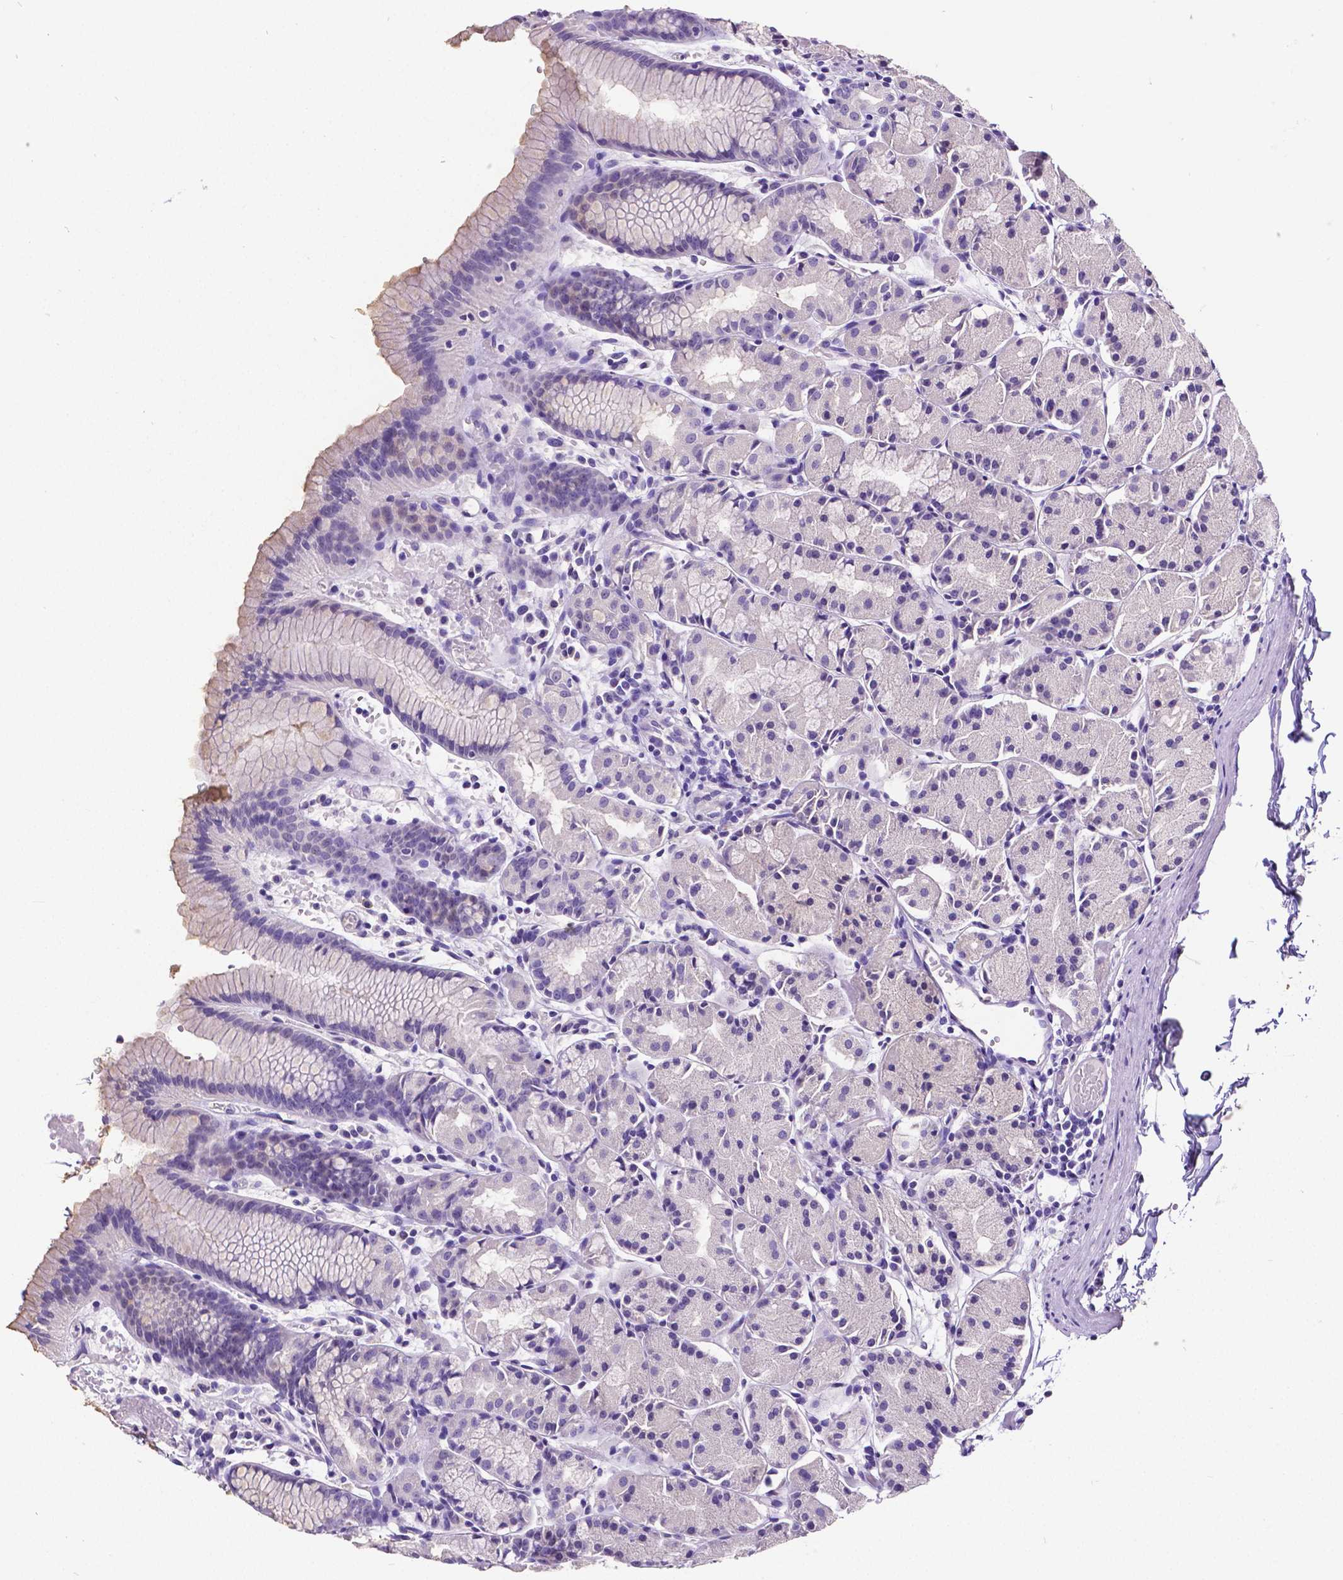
{"staining": {"intensity": "negative", "quantity": "none", "location": "none"}, "tissue": "stomach", "cell_type": "Glandular cells", "image_type": "normal", "snomed": [{"axis": "morphology", "description": "Normal tissue, NOS"}, {"axis": "topography", "description": "Stomach, upper"}], "caption": "High power microscopy micrograph of an IHC photomicrograph of benign stomach, revealing no significant positivity in glandular cells.", "gene": "SATB2", "patient": {"sex": "male", "age": 47}}